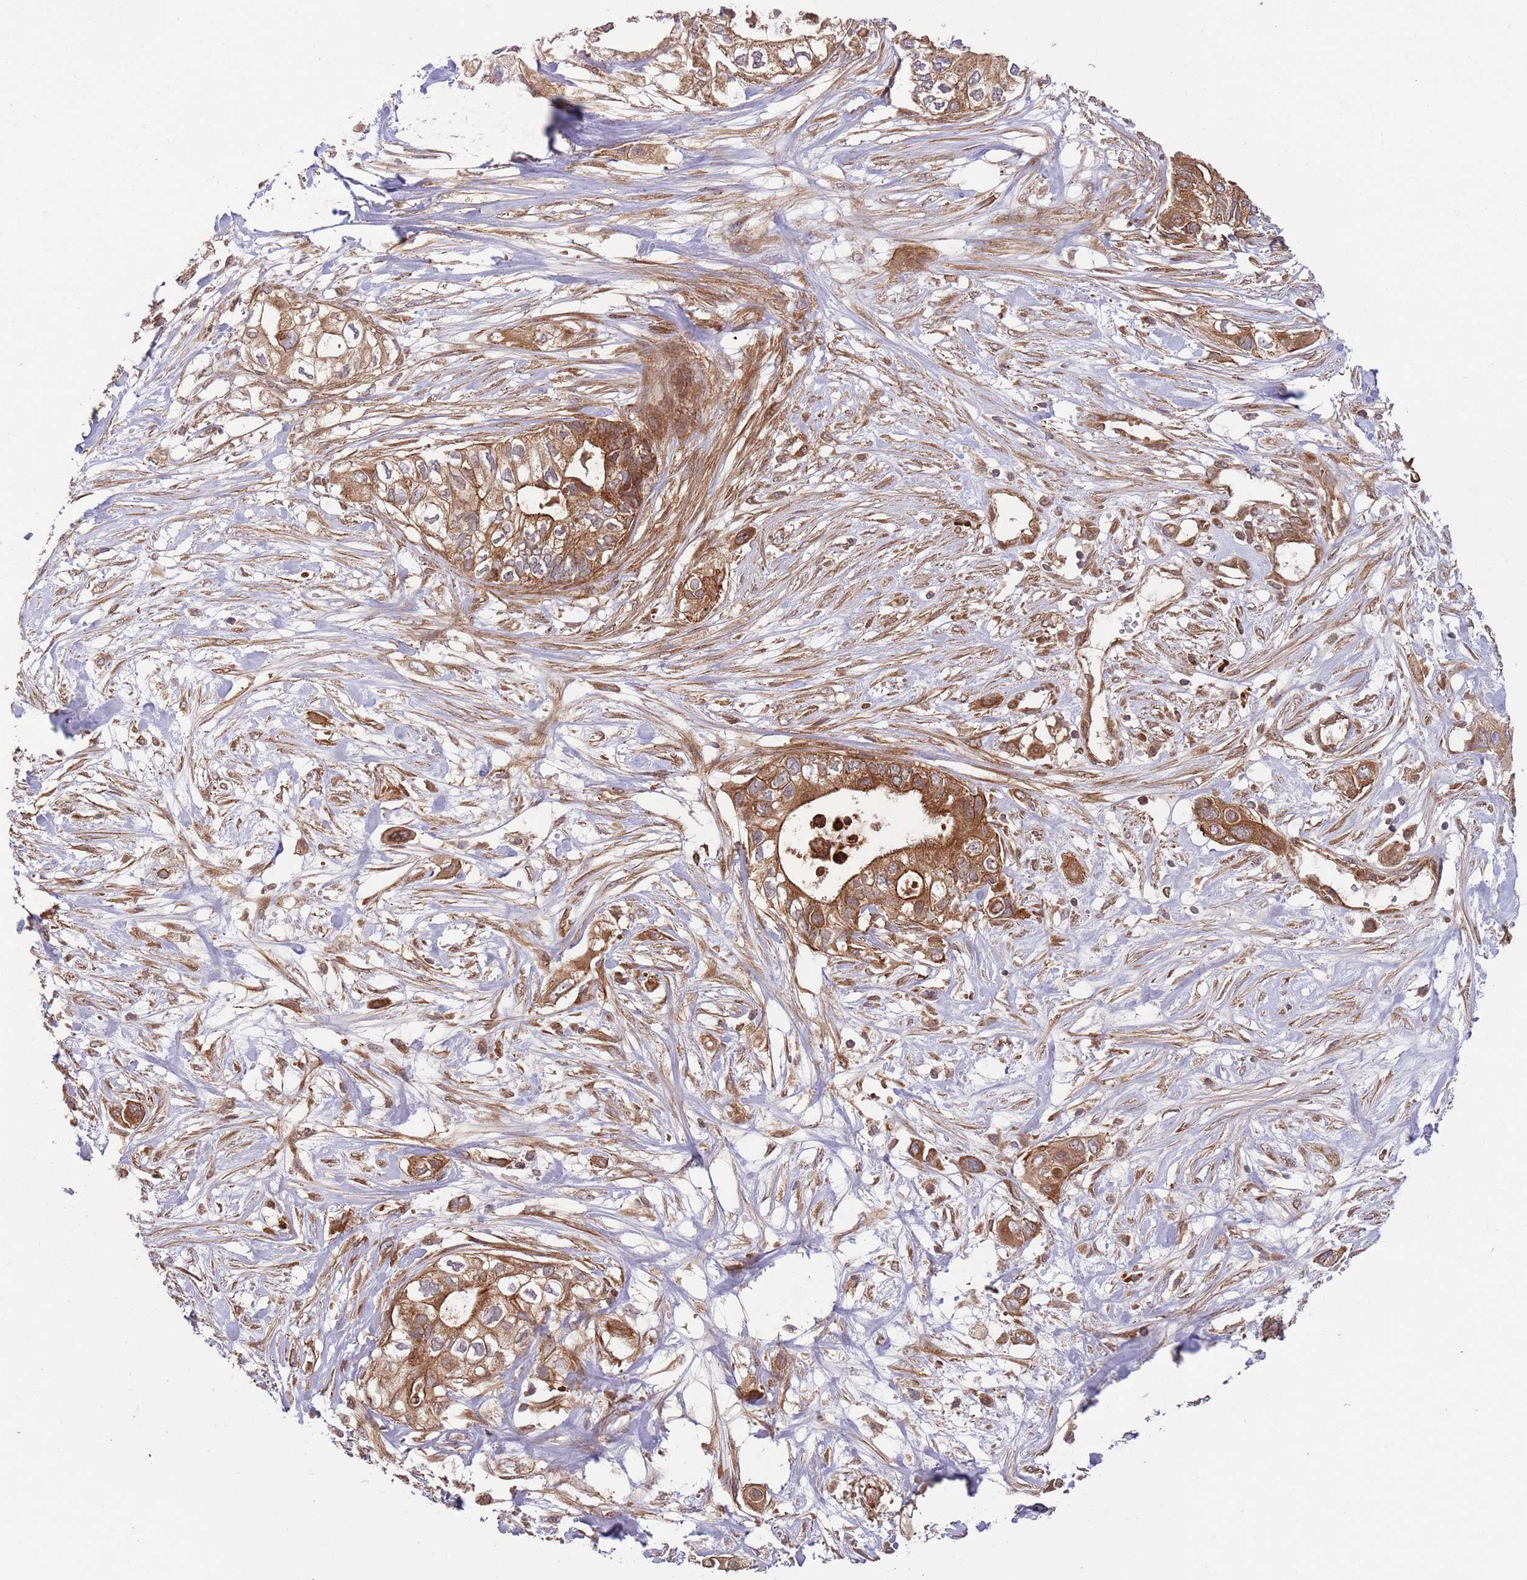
{"staining": {"intensity": "strong", "quantity": ">75%", "location": "cytoplasmic/membranous"}, "tissue": "pancreatic cancer", "cell_type": "Tumor cells", "image_type": "cancer", "snomed": [{"axis": "morphology", "description": "Adenocarcinoma, NOS"}, {"axis": "topography", "description": "Pancreas"}], "caption": "Protein analysis of pancreatic cancer (adenocarcinoma) tissue shows strong cytoplasmic/membranous positivity in about >75% of tumor cells.", "gene": "MFNG", "patient": {"sex": "female", "age": 63}}